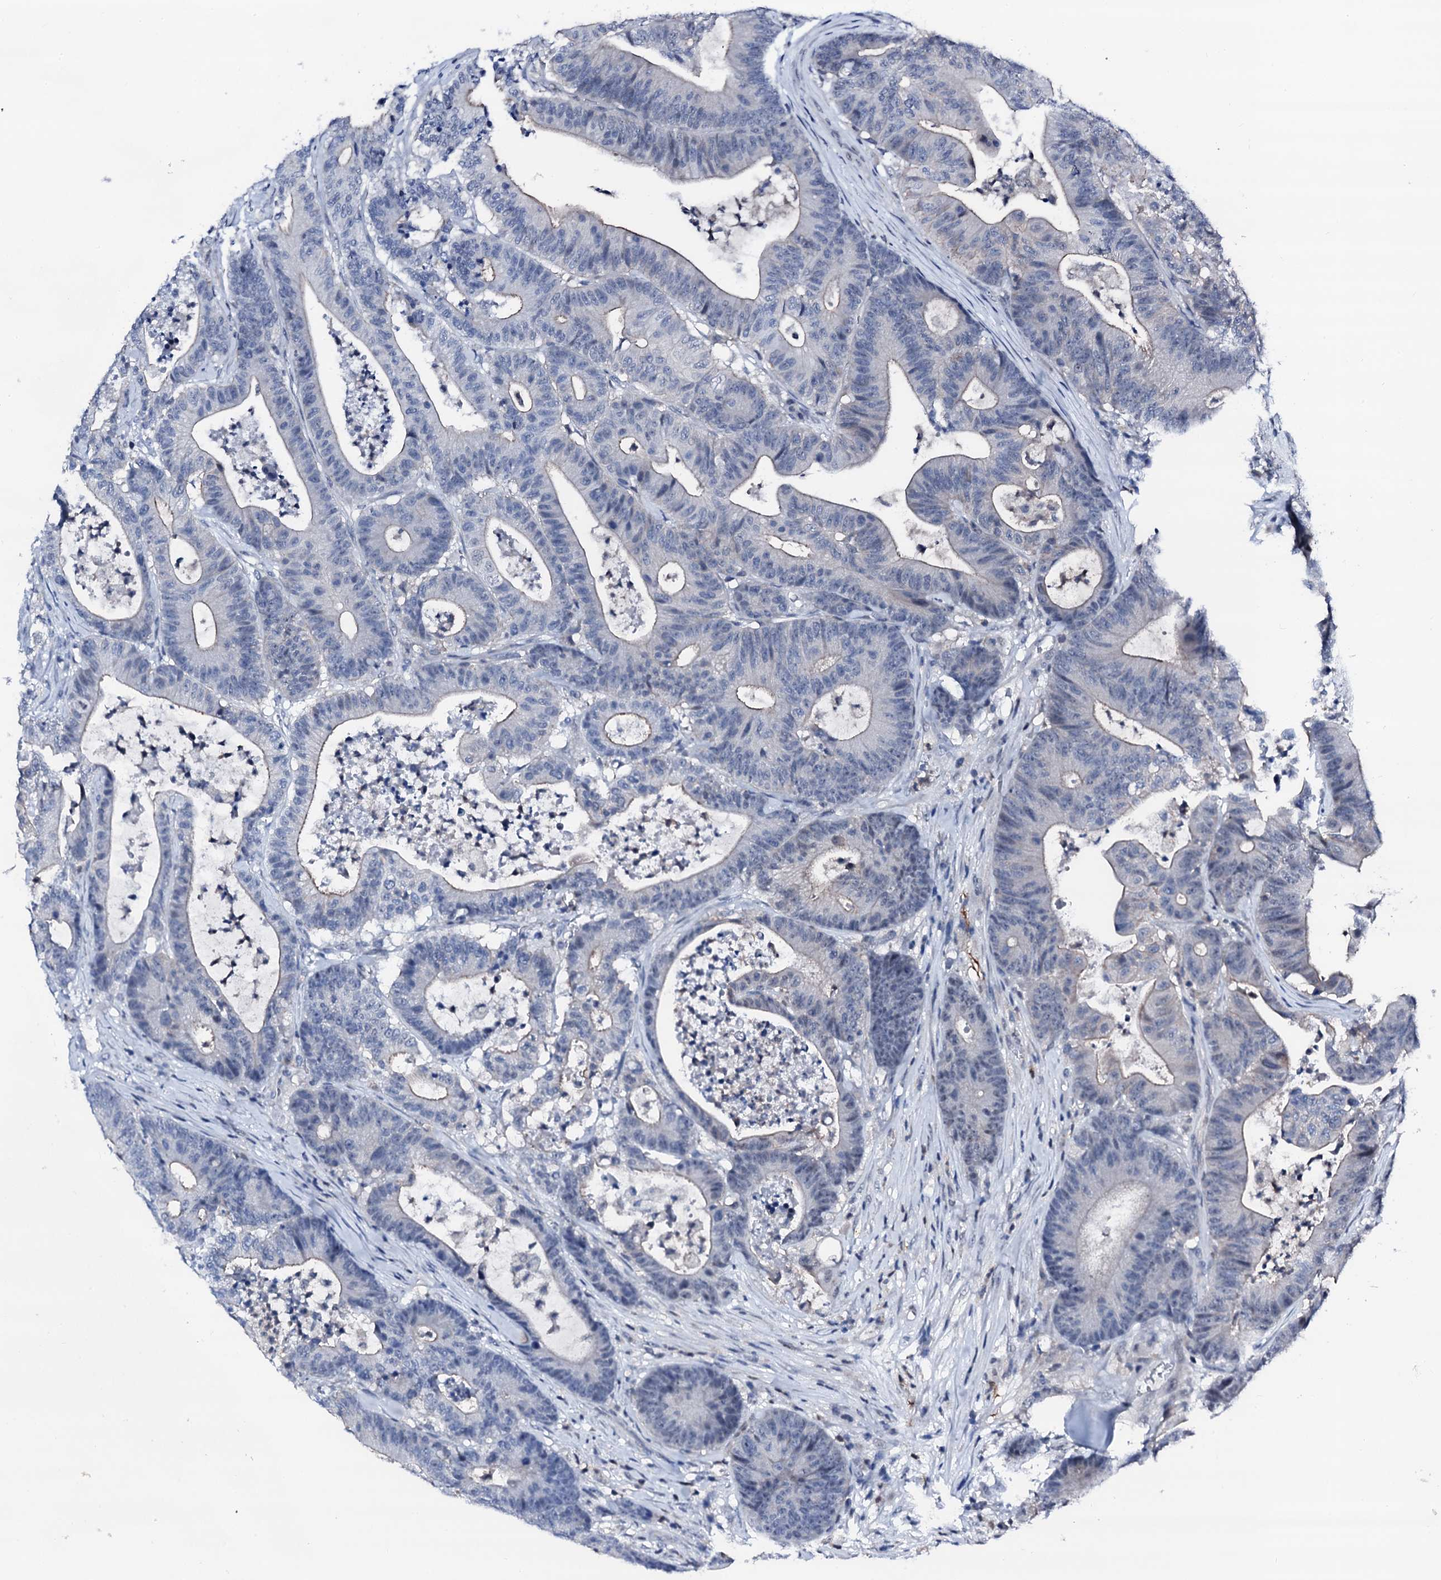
{"staining": {"intensity": "negative", "quantity": "none", "location": "none"}, "tissue": "colorectal cancer", "cell_type": "Tumor cells", "image_type": "cancer", "snomed": [{"axis": "morphology", "description": "Adenocarcinoma, NOS"}, {"axis": "topography", "description": "Colon"}], "caption": "Tumor cells are negative for brown protein staining in colorectal adenocarcinoma. (Brightfield microscopy of DAB (3,3'-diaminobenzidine) immunohistochemistry at high magnification).", "gene": "TRAFD1", "patient": {"sex": "female", "age": 84}}